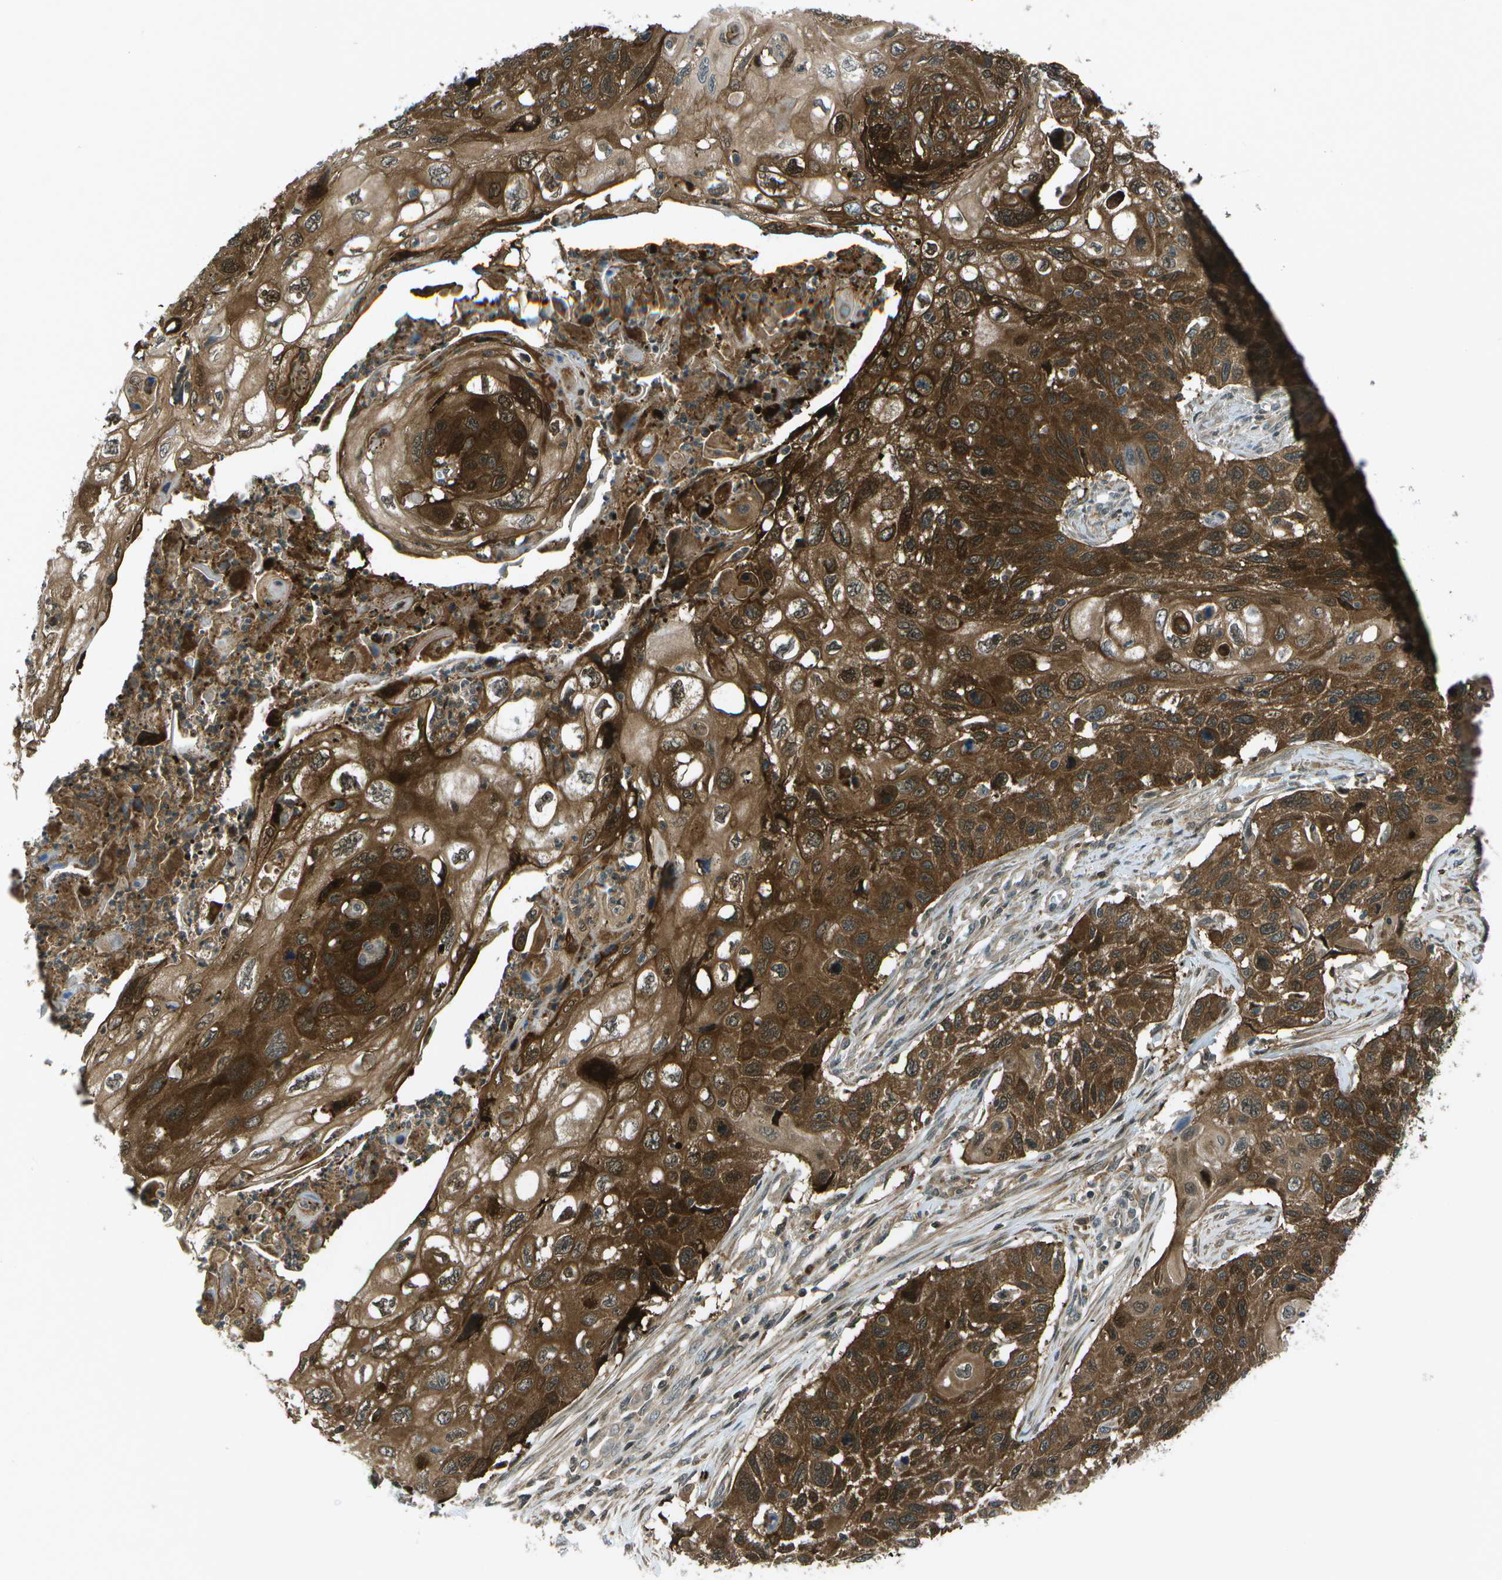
{"staining": {"intensity": "strong", "quantity": ">75%", "location": "cytoplasmic/membranous"}, "tissue": "cervical cancer", "cell_type": "Tumor cells", "image_type": "cancer", "snomed": [{"axis": "morphology", "description": "Squamous cell carcinoma, NOS"}, {"axis": "topography", "description": "Cervix"}], "caption": "Approximately >75% of tumor cells in cervical cancer show strong cytoplasmic/membranous protein expression as visualized by brown immunohistochemical staining.", "gene": "TMEM19", "patient": {"sex": "female", "age": 70}}